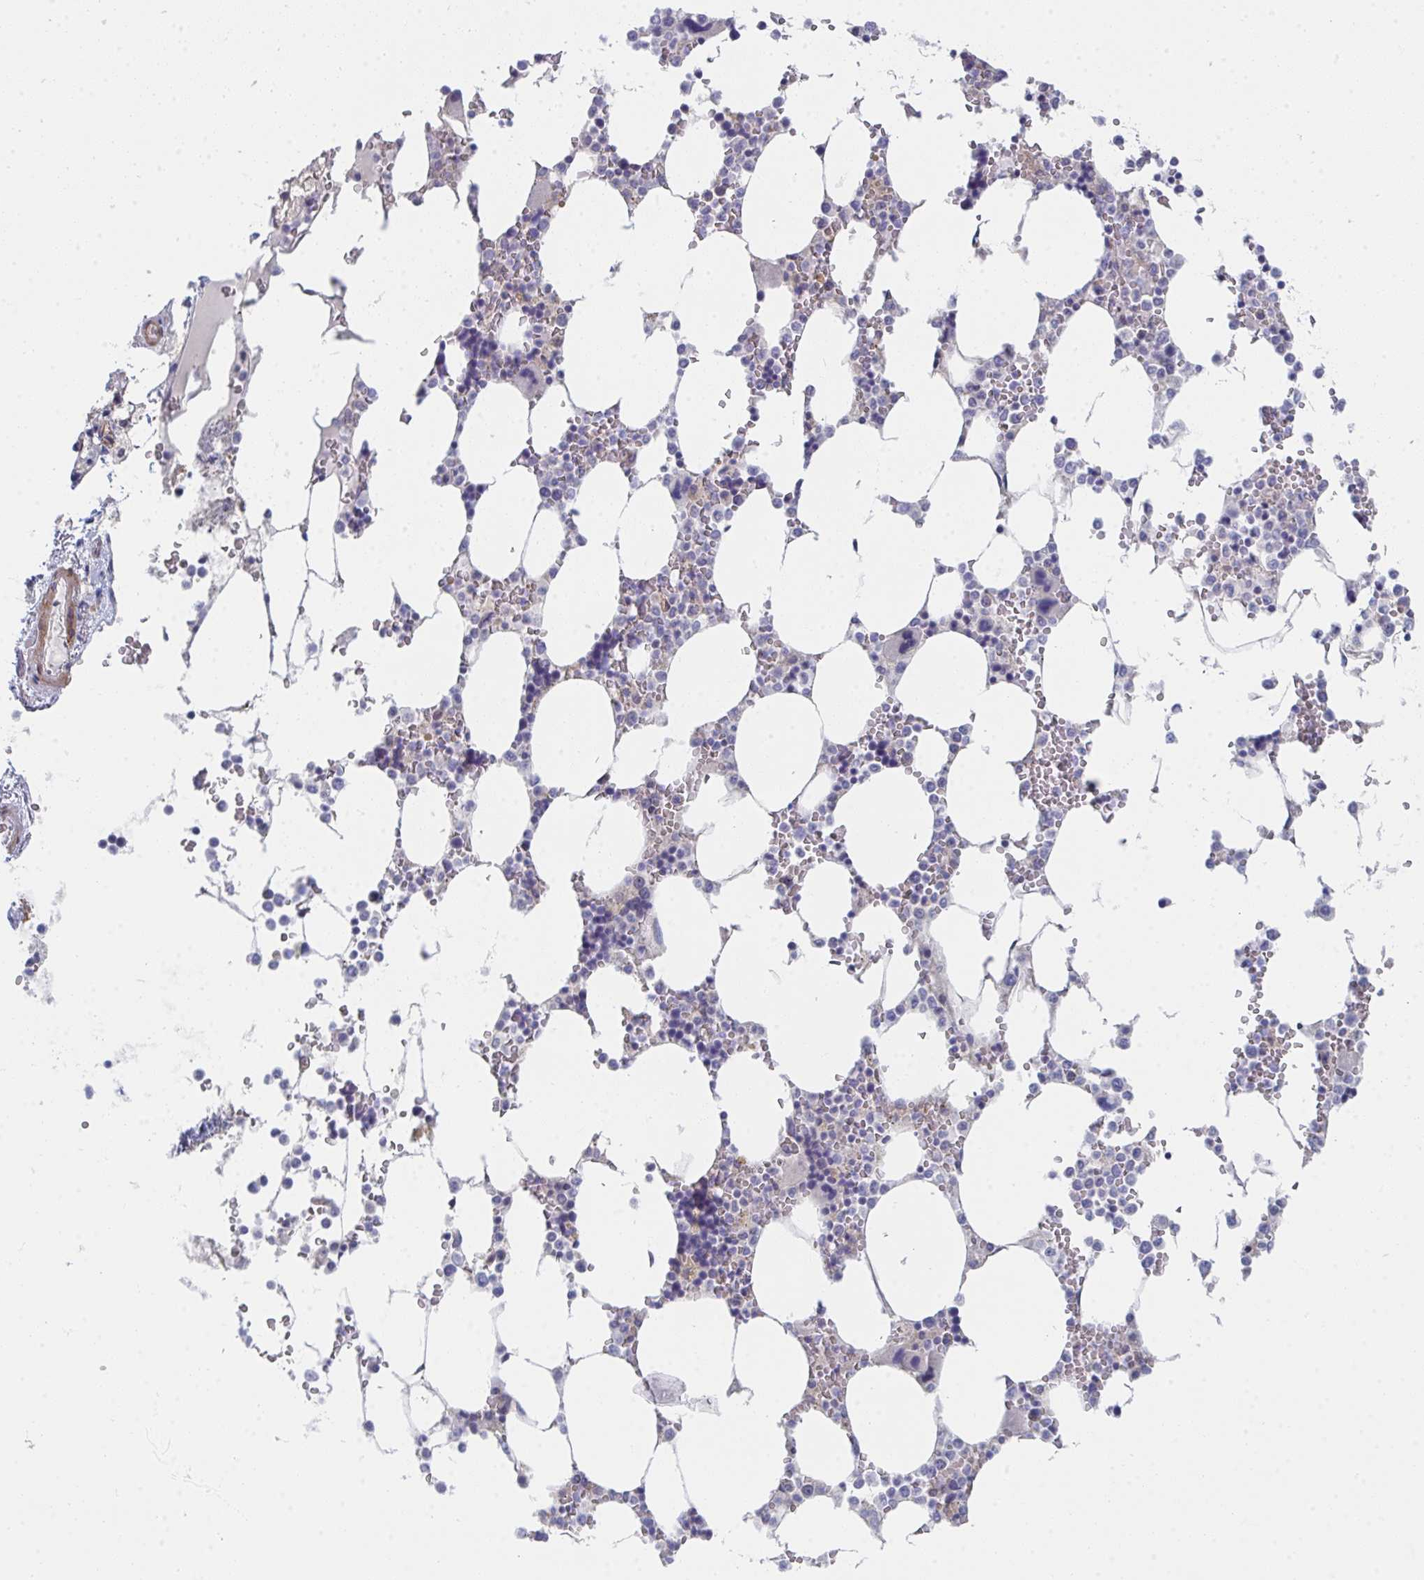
{"staining": {"intensity": "negative", "quantity": "none", "location": "none"}, "tissue": "bone marrow", "cell_type": "Hematopoietic cells", "image_type": "normal", "snomed": [{"axis": "morphology", "description": "Normal tissue, NOS"}, {"axis": "topography", "description": "Bone marrow"}], "caption": "Immunohistochemical staining of normal human bone marrow exhibits no significant staining in hematopoietic cells. (Brightfield microscopy of DAB immunohistochemistry at high magnification).", "gene": "VWDE", "patient": {"sex": "male", "age": 64}}